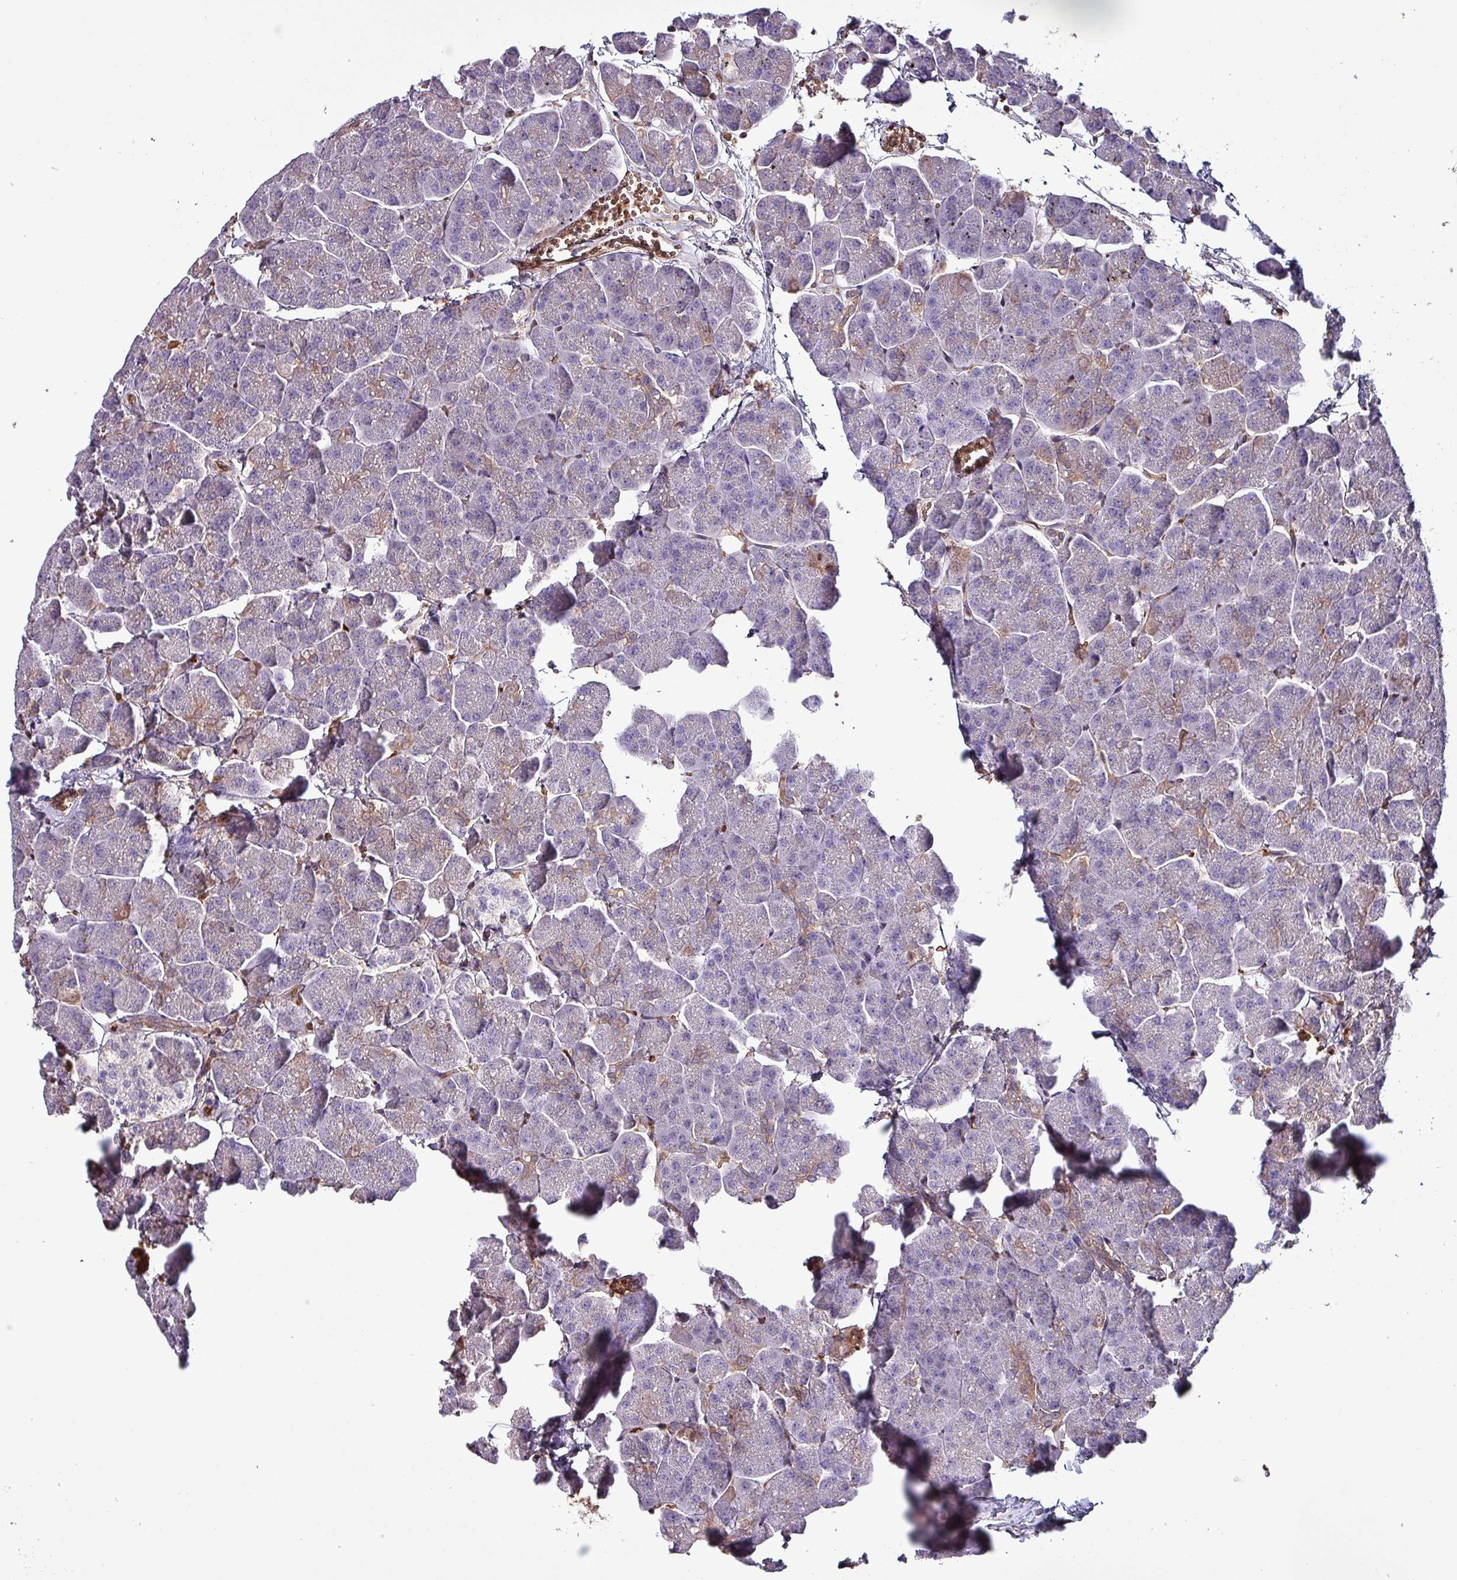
{"staining": {"intensity": "moderate", "quantity": "<25%", "location": "cytoplasmic/membranous"}, "tissue": "pancreas", "cell_type": "Exocrine glandular cells", "image_type": "normal", "snomed": [{"axis": "morphology", "description": "Normal tissue, NOS"}, {"axis": "topography", "description": "Pancreas"}, {"axis": "topography", "description": "Peripheral nerve tissue"}], "caption": "The photomicrograph demonstrates a brown stain indicating the presence of a protein in the cytoplasmic/membranous of exocrine glandular cells in pancreas.", "gene": "PSMB8", "patient": {"sex": "male", "age": 54}}